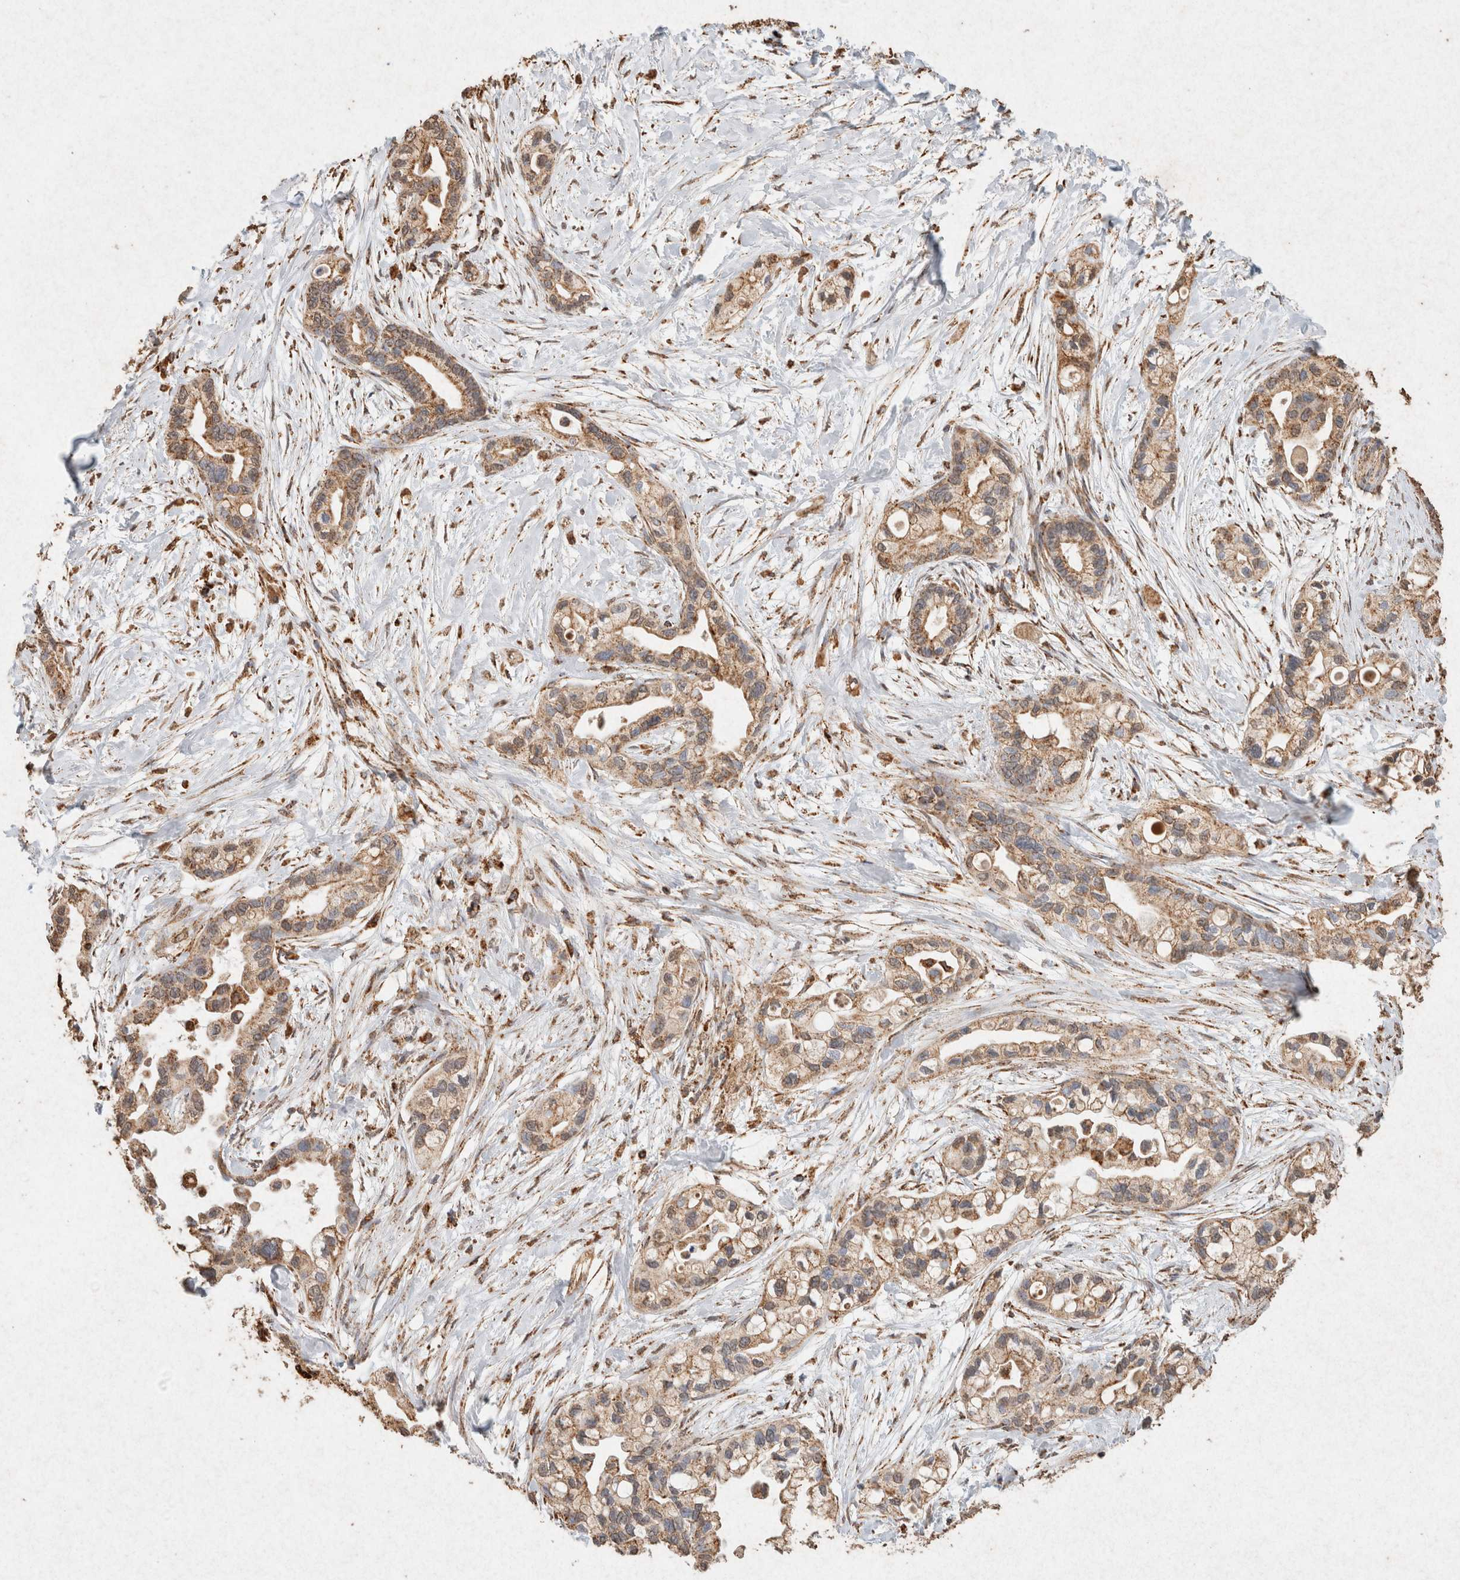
{"staining": {"intensity": "moderate", "quantity": ">75%", "location": "cytoplasmic/membranous"}, "tissue": "pancreatic cancer", "cell_type": "Tumor cells", "image_type": "cancer", "snomed": [{"axis": "morphology", "description": "Adenocarcinoma, NOS"}, {"axis": "topography", "description": "Pancreas"}], "caption": "Protein staining of pancreatic cancer tissue demonstrates moderate cytoplasmic/membranous expression in about >75% of tumor cells.", "gene": "SDC2", "patient": {"sex": "female", "age": 77}}